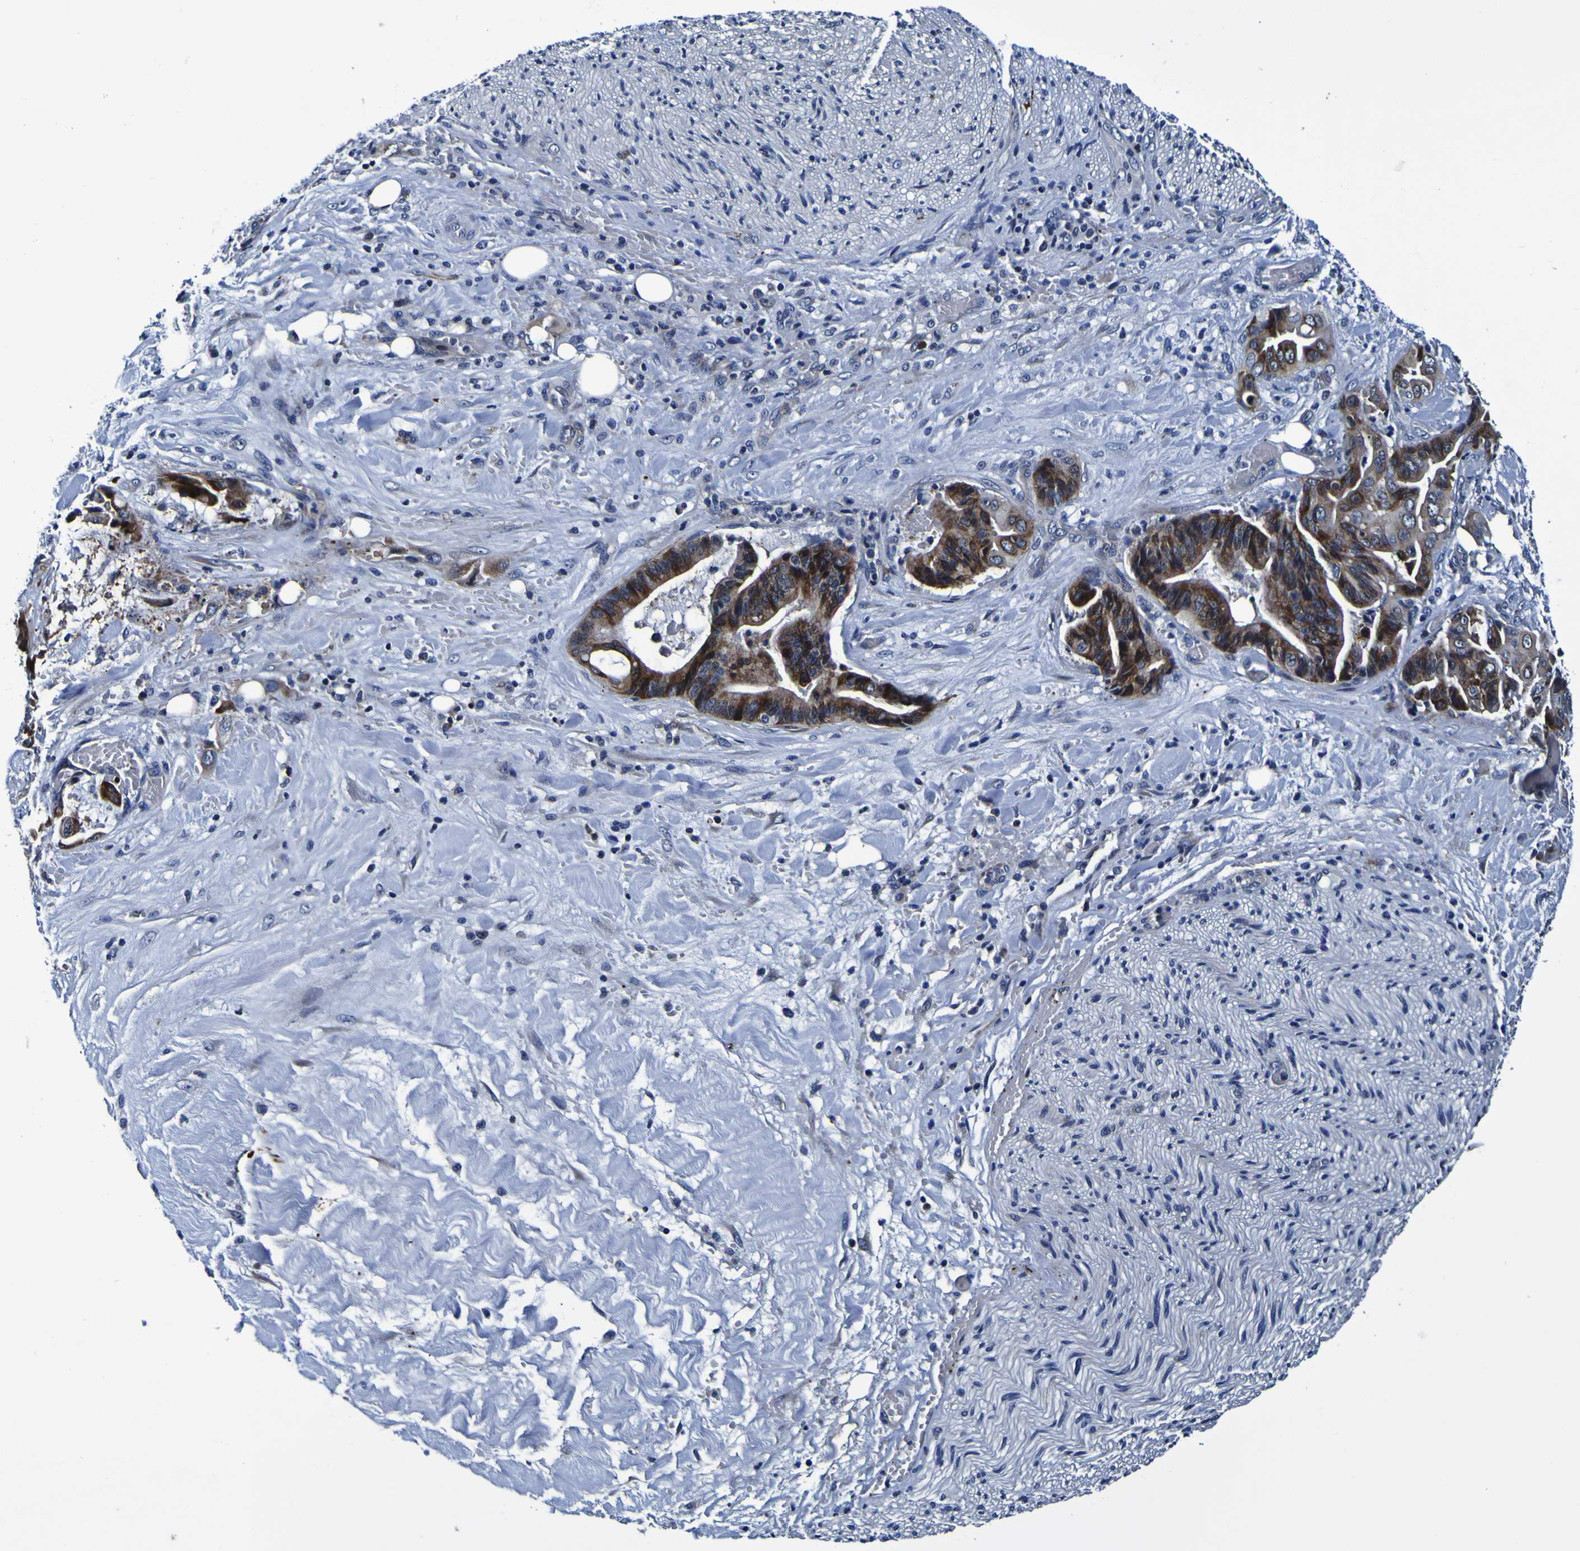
{"staining": {"intensity": "strong", "quantity": "25%-75%", "location": "cytoplasmic/membranous"}, "tissue": "liver cancer", "cell_type": "Tumor cells", "image_type": "cancer", "snomed": [{"axis": "morphology", "description": "Cholangiocarcinoma"}, {"axis": "topography", "description": "Liver"}], "caption": "Immunohistochemistry (IHC) micrograph of human liver cholangiocarcinoma stained for a protein (brown), which displays high levels of strong cytoplasmic/membranous expression in about 25%-75% of tumor cells.", "gene": "SORCS1", "patient": {"sex": "female", "age": 61}}